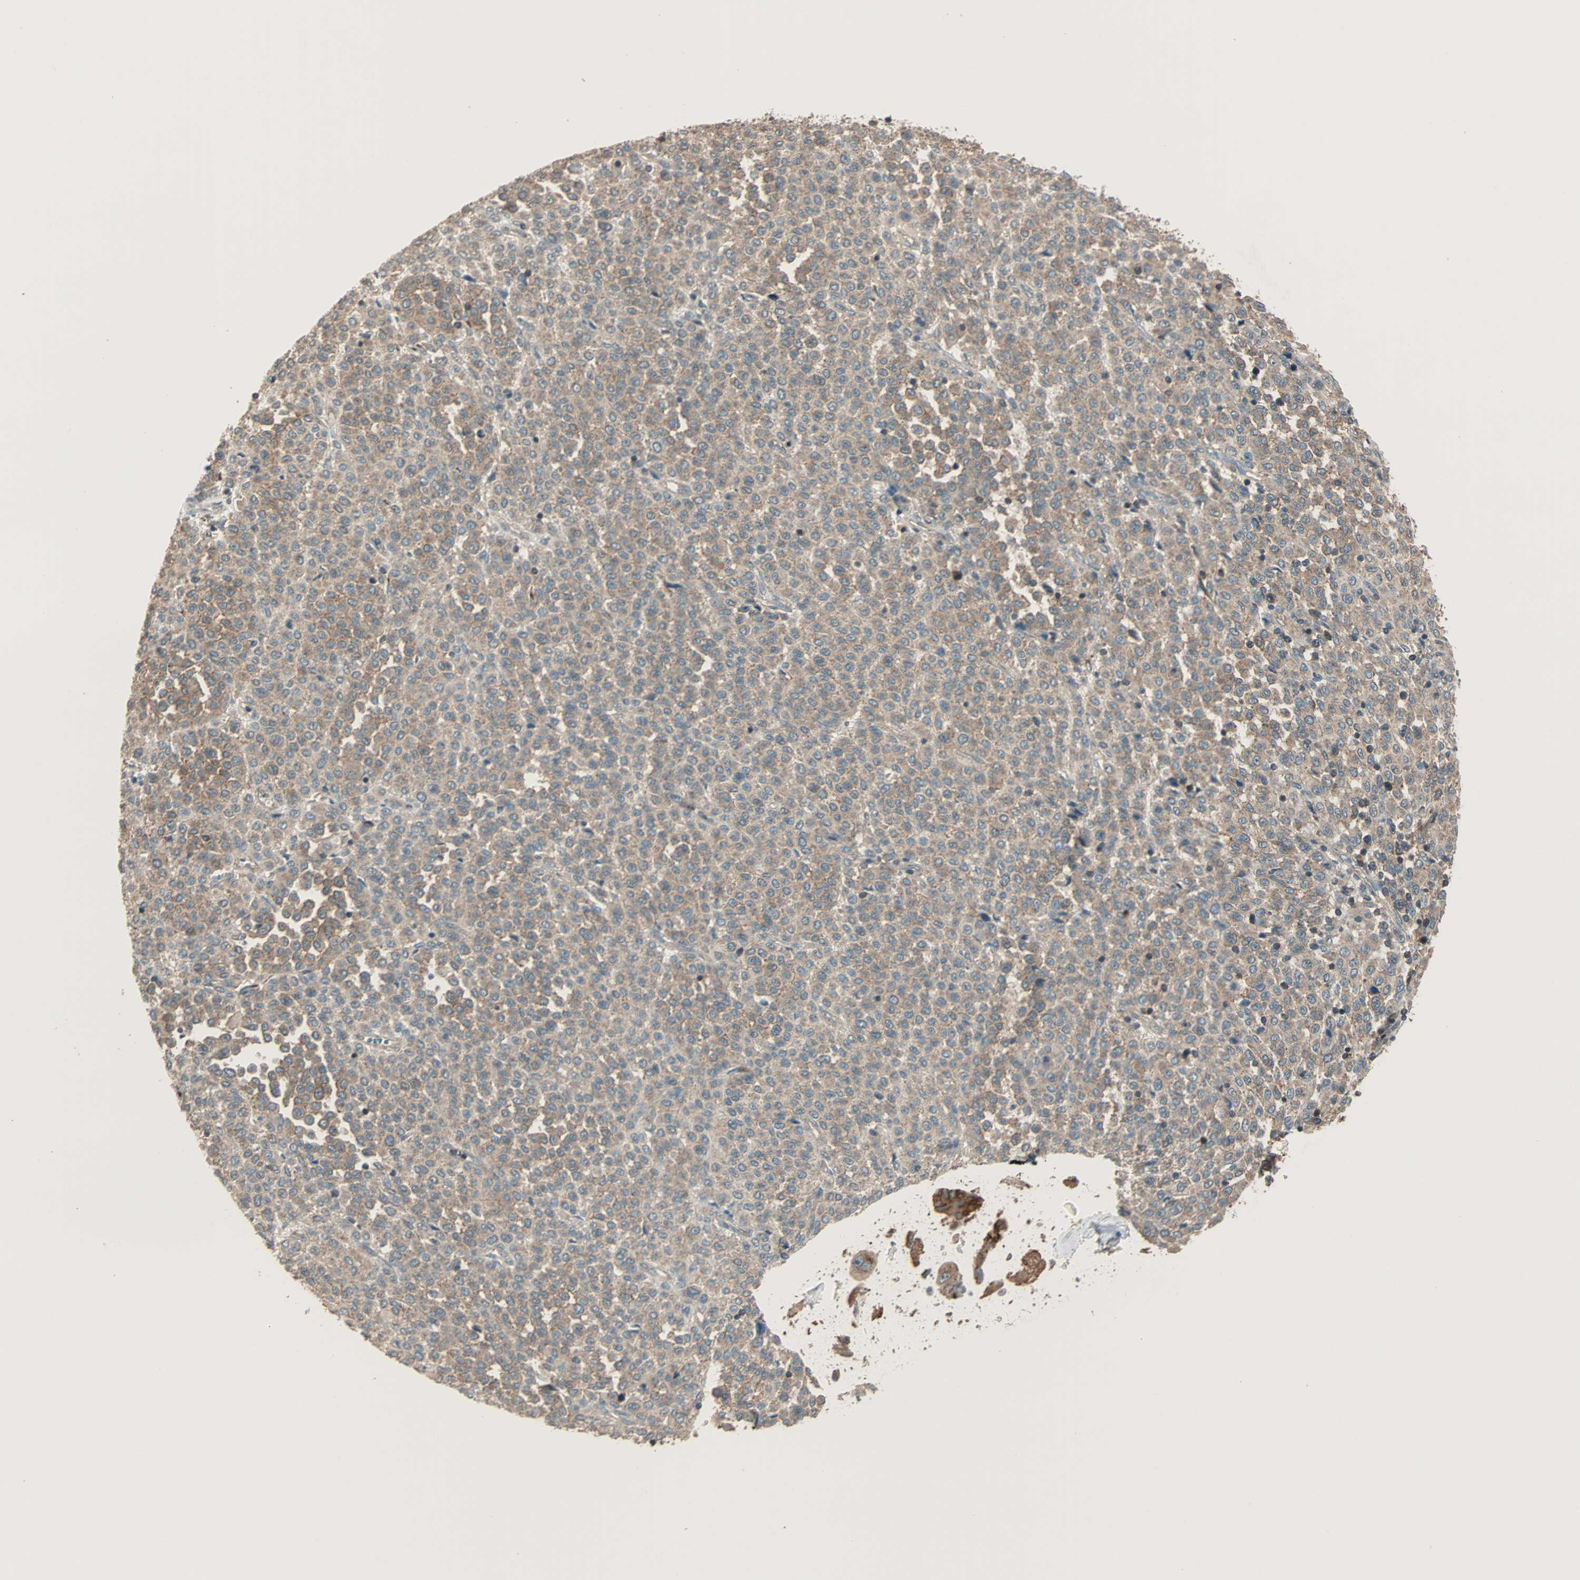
{"staining": {"intensity": "weak", "quantity": ">75%", "location": "cytoplasmic/membranous"}, "tissue": "melanoma", "cell_type": "Tumor cells", "image_type": "cancer", "snomed": [{"axis": "morphology", "description": "Malignant melanoma, Metastatic site"}, {"axis": "topography", "description": "Pancreas"}], "caption": "Human melanoma stained for a protein (brown) shows weak cytoplasmic/membranous positive staining in about >75% of tumor cells.", "gene": "MAP3K21", "patient": {"sex": "female", "age": 30}}